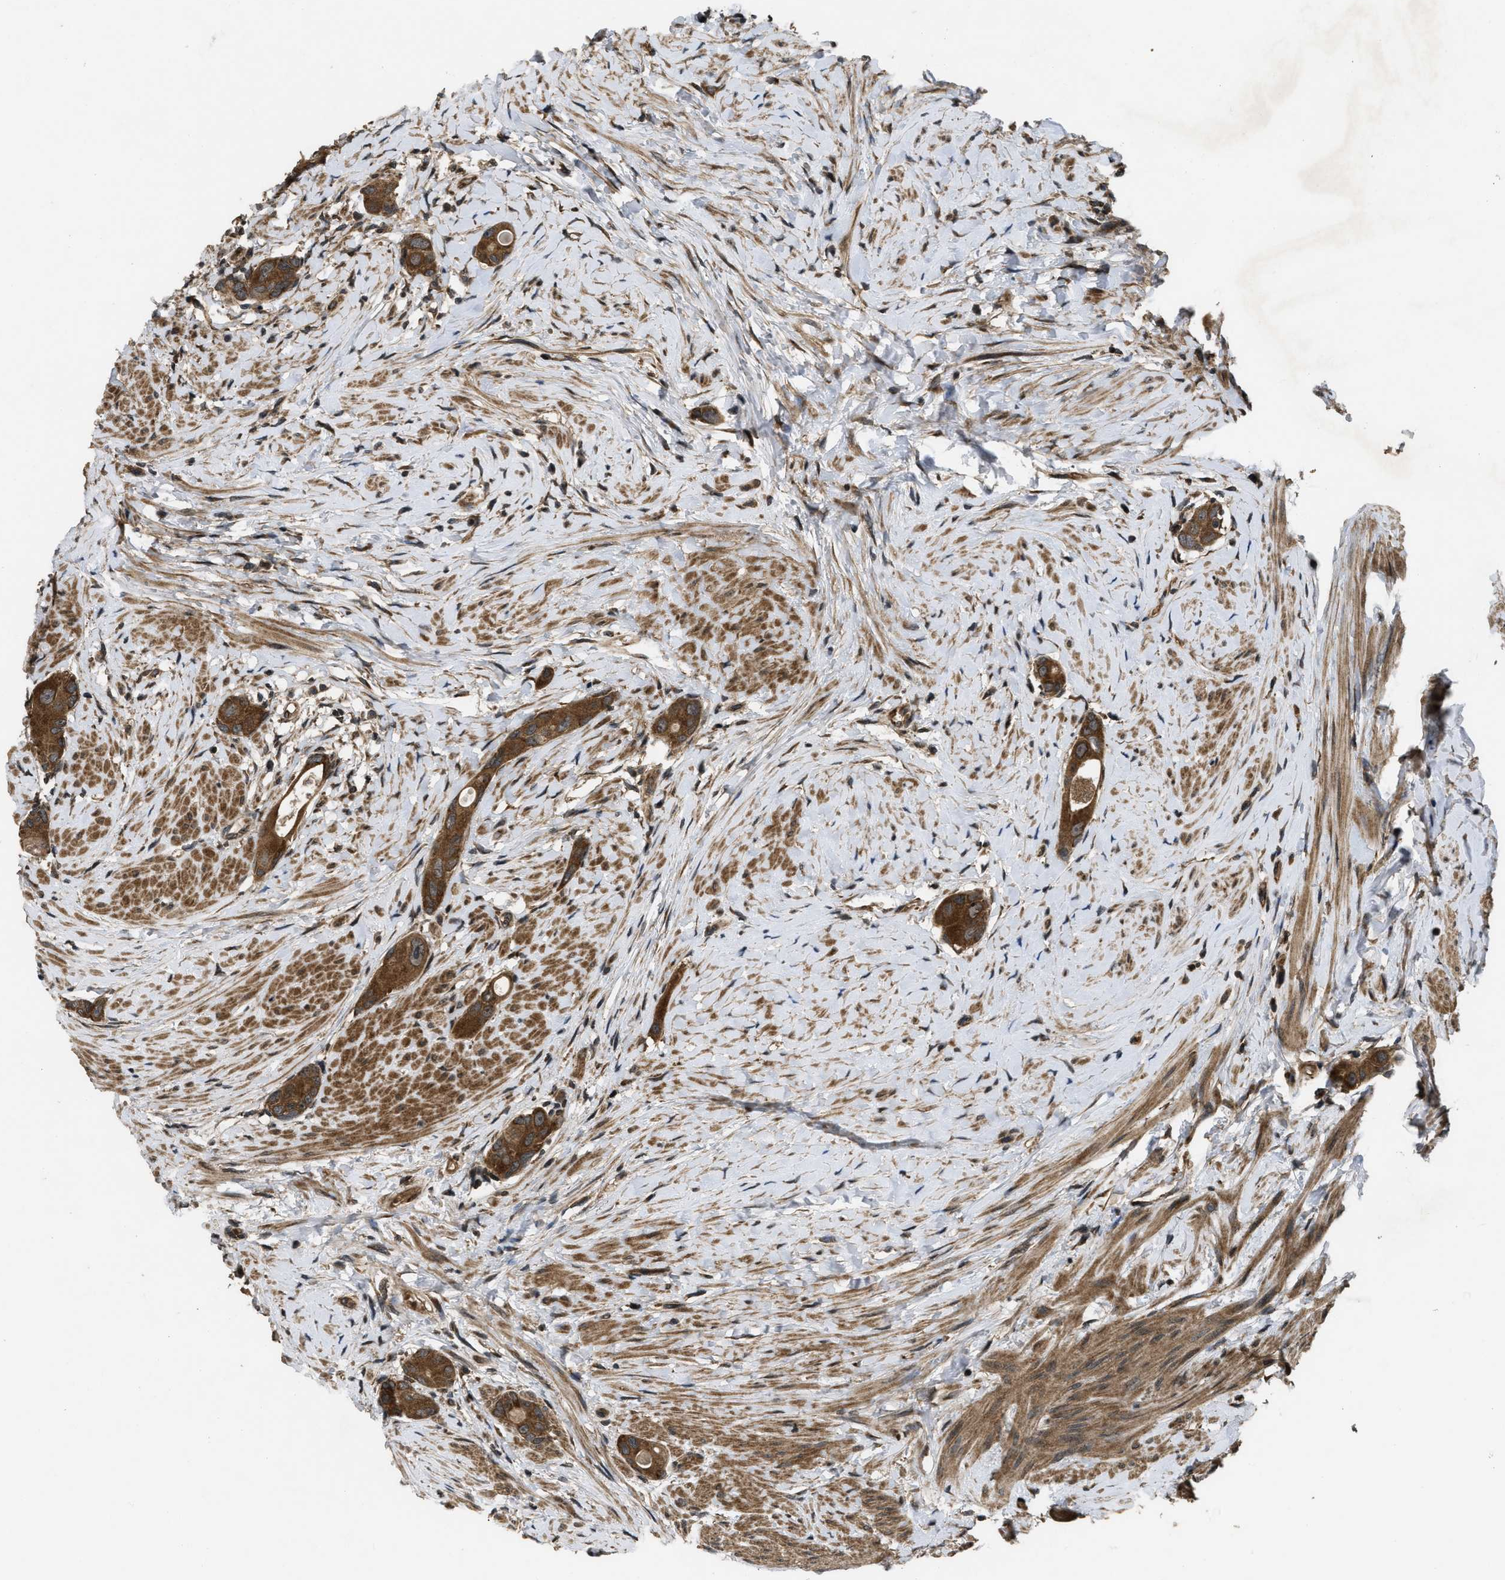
{"staining": {"intensity": "moderate", "quantity": ">75%", "location": "cytoplasmic/membranous"}, "tissue": "colorectal cancer", "cell_type": "Tumor cells", "image_type": "cancer", "snomed": [{"axis": "morphology", "description": "Adenocarcinoma, NOS"}, {"axis": "topography", "description": "Rectum"}], "caption": "Adenocarcinoma (colorectal) stained for a protein demonstrates moderate cytoplasmic/membranous positivity in tumor cells.", "gene": "SPTLC1", "patient": {"sex": "male", "age": 51}}